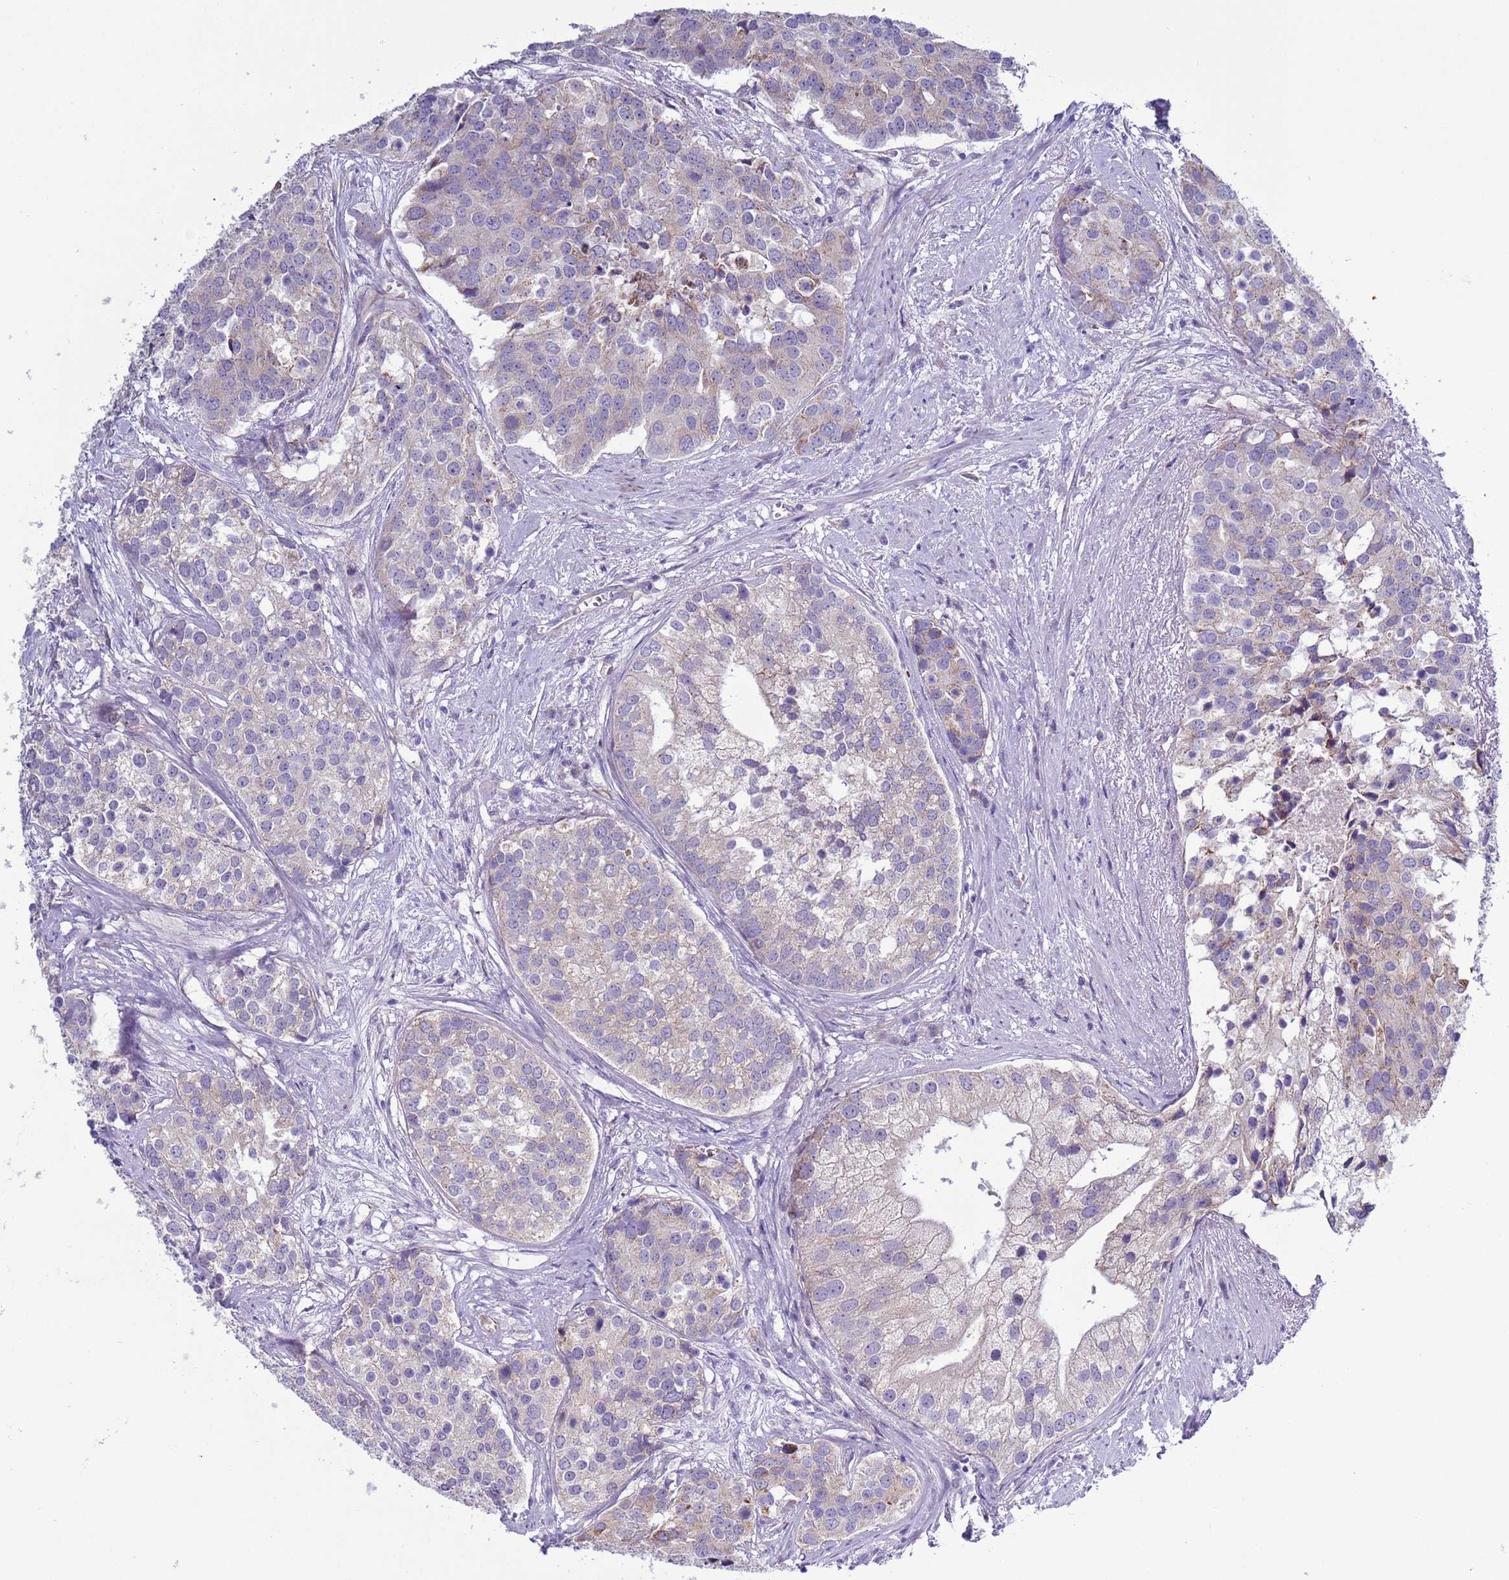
{"staining": {"intensity": "moderate", "quantity": "<25%", "location": "cytoplasmic/membranous"}, "tissue": "prostate cancer", "cell_type": "Tumor cells", "image_type": "cancer", "snomed": [{"axis": "morphology", "description": "Adenocarcinoma, High grade"}, {"axis": "topography", "description": "Prostate"}], "caption": "Protein expression by IHC displays moderate cytoplasmic/membranous staining in about <25% of tumor cells in adenocarcinoma (high-grade) (prostate). Immunohistochemistry (ihc) stains the protein of interest in brown and the nuclei are stained blue.", "gene": "ABHD17B", "patient": {"sex": "male", "age": 62}}